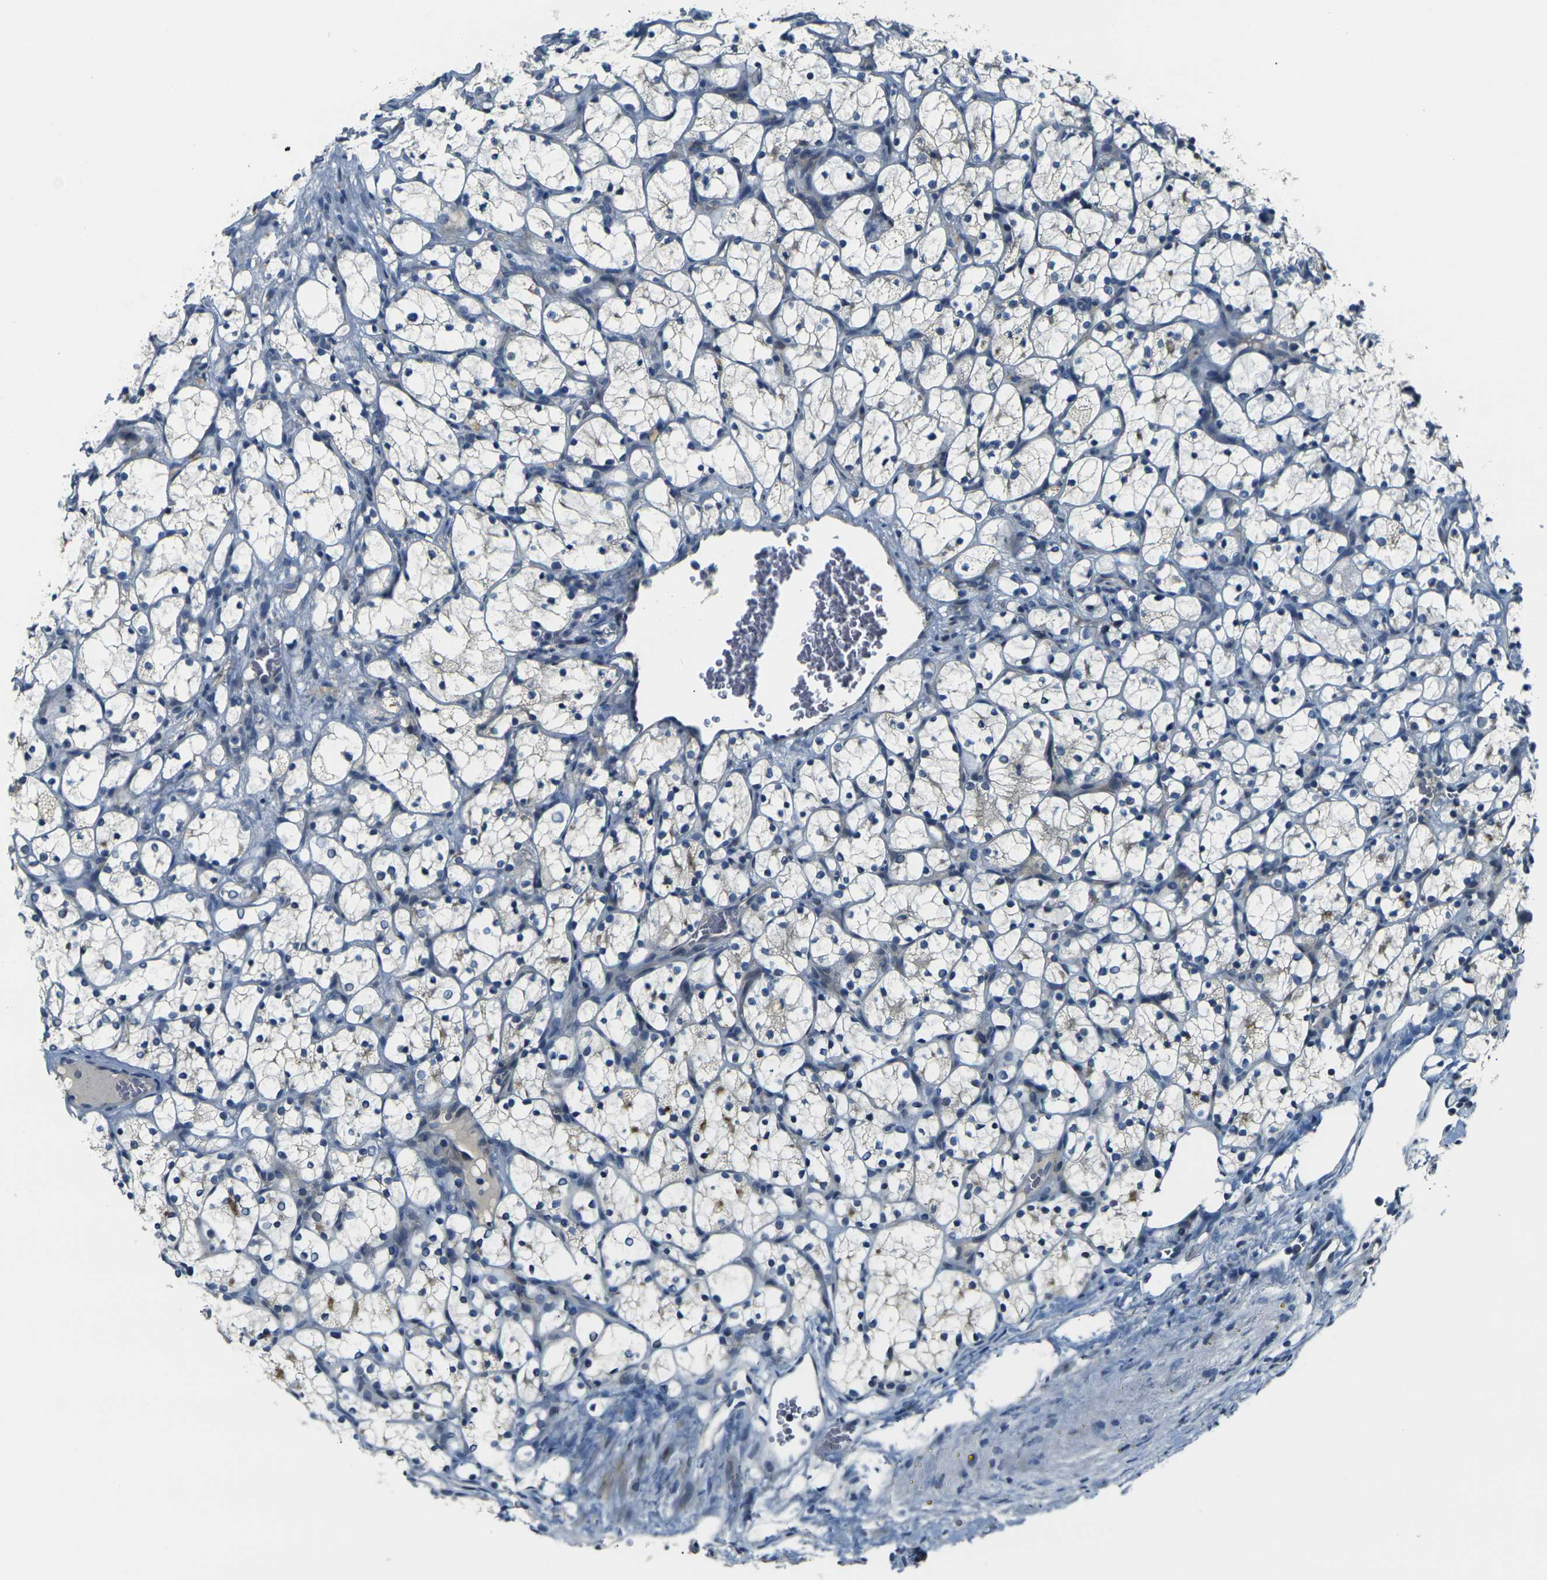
{"staining": {"intensity": "negative", "quantity": "none", "location": "none"}, "tissue": "renal cancer", "cell_type": "Tumor cells", "image_type": "cancer", "snomed": [{"axis": "morphology", "description": "Adenocarcinoma, NOS"}, {"axis": "topography", "description": "Kidney"}], "caption": "DAB (3,3'-diaminobenzidine) immunohistochemical staining of adenocarcinoma (renal) shows no significant staining in tumor cells.", "gene": "SHISAL2B", "patient": {"sex": "female", "age": 69}}